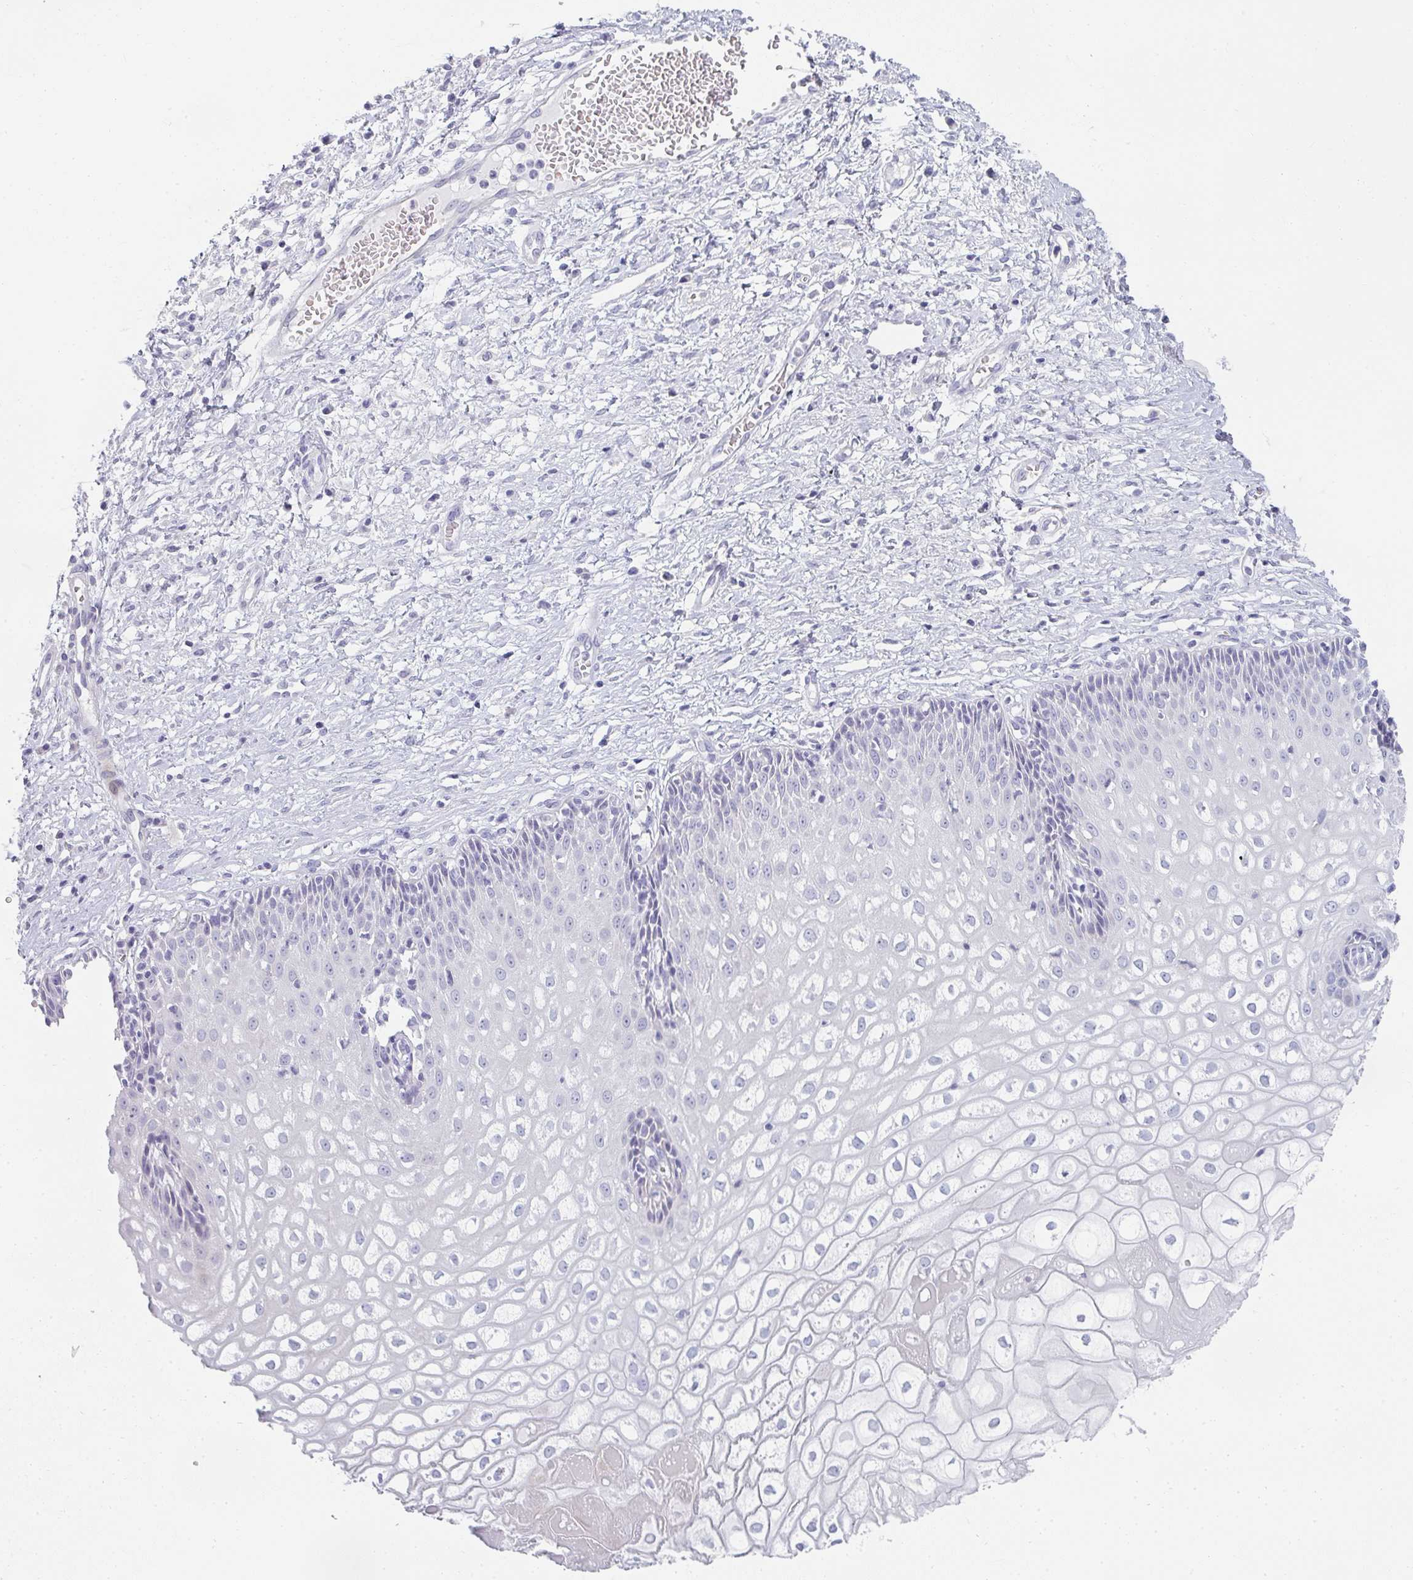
{"staining": {"intensity": "negative", "quantity": "none", "location": "none"}, "tissue": "cervix", "cell_type": "Glandular cells", "image_type": "normal", "snomed": [{"axis": "morphology", "description": "Normal tissue, NOS"}, {"axis": "topography", "description": "Cervix"}], "caption": "High power microscopy histopathology image of an immunohistochemistry (IHC) histopathology image of unremarkable cervix, revealing no significant expression in glandular cells.", "gene": "NEU2", "patient": {"sex": "female", "age": 36}}